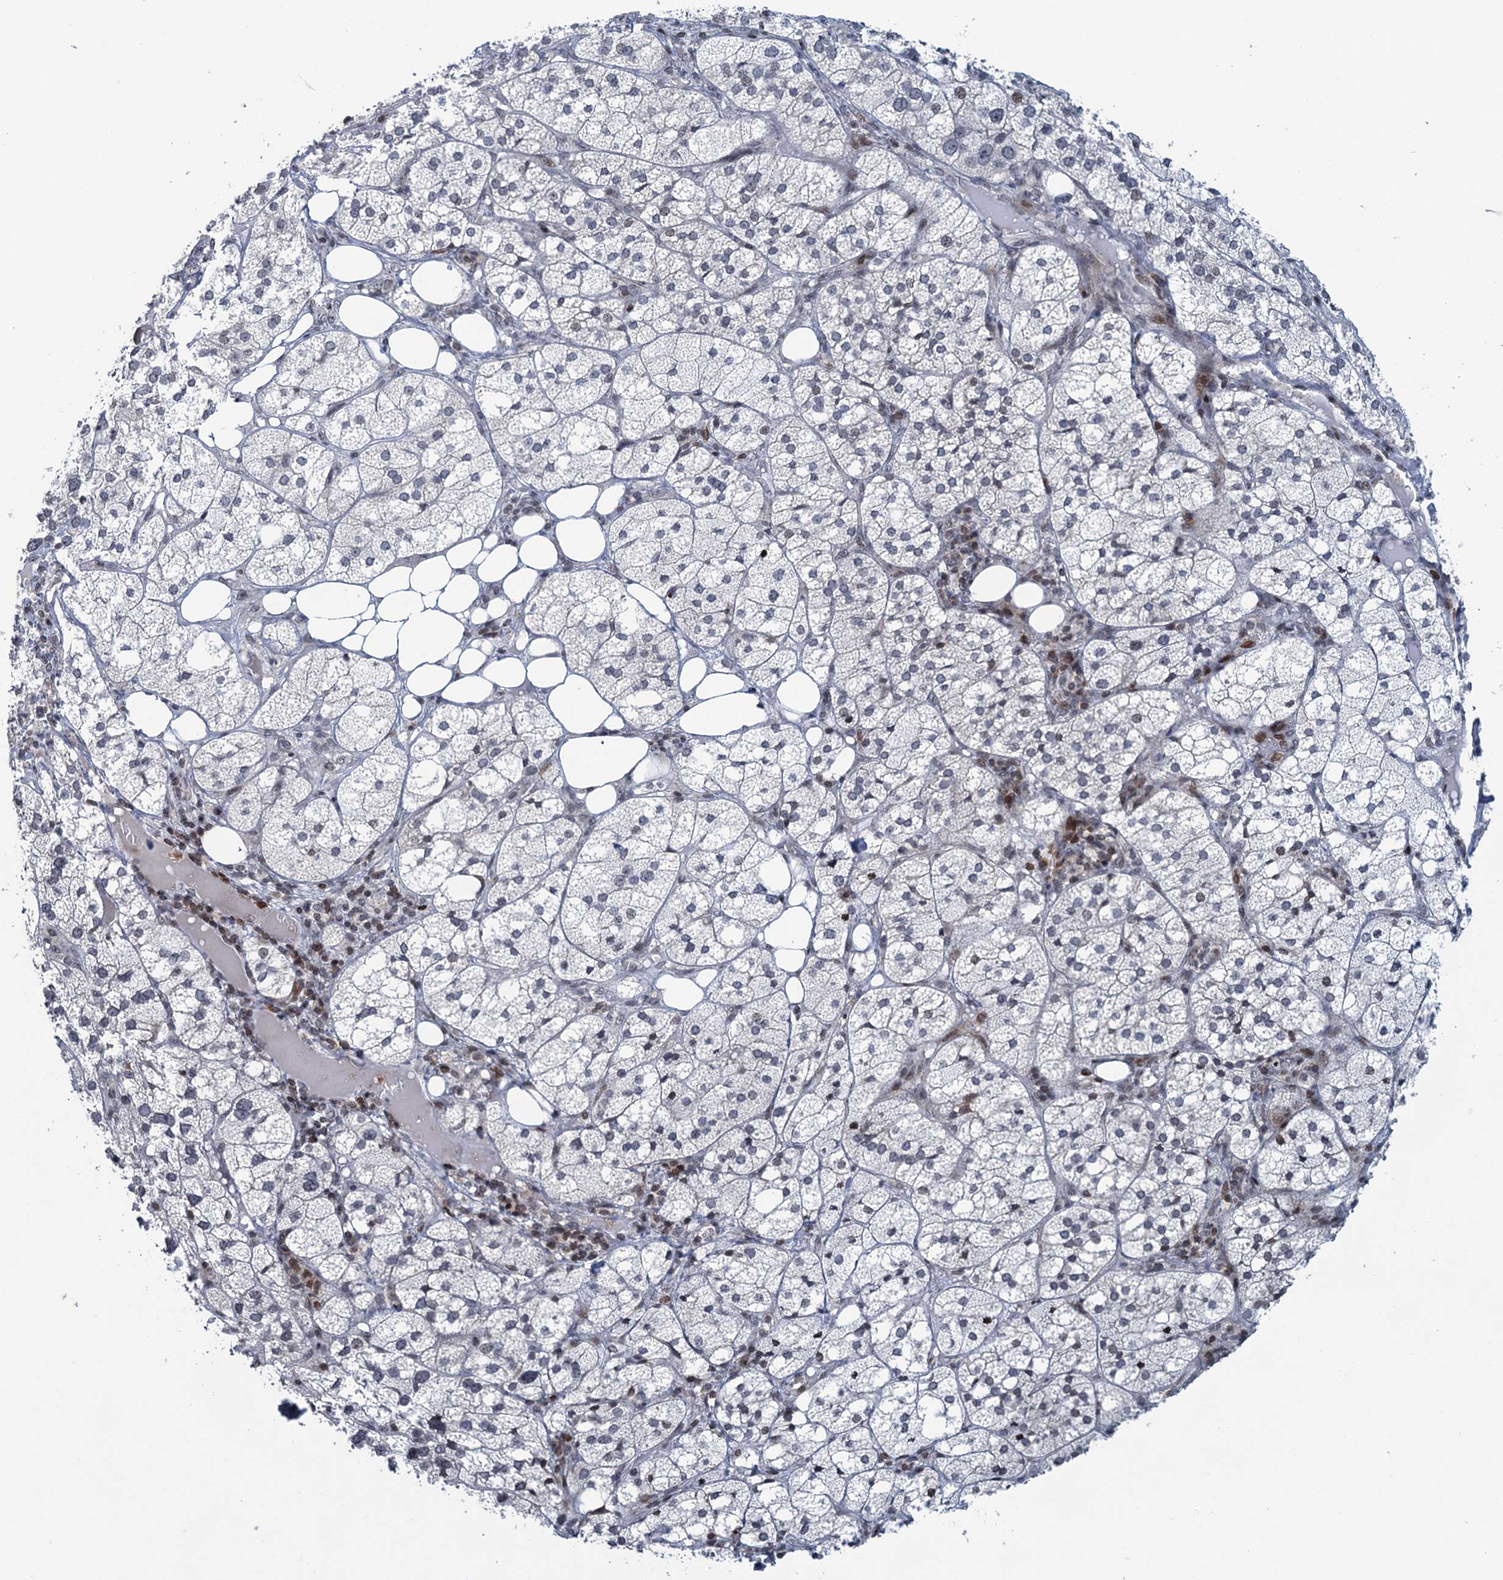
{"staining": {"intensity": "negative", "quantity": "none", "location": "none"}, "tissue": "adrenal gland", "cell_type": "Glandular cells", "image_type": "normal", "snomed": [{"axis": "morphology", "description": "Normal tissue, NOS"}, {"axis": "topography", "description": "Adrenal gland"}], "caption": "High magnification brightfield microscopy of benign adrenal gland stained with DAB (3,3'-diaminobenzidine) (brown) and counterstained with hematoxylin (blue): glandular cells show no significant expression.", "gene": "FYB1", "patient": {"sex": "female", "age": 61}}